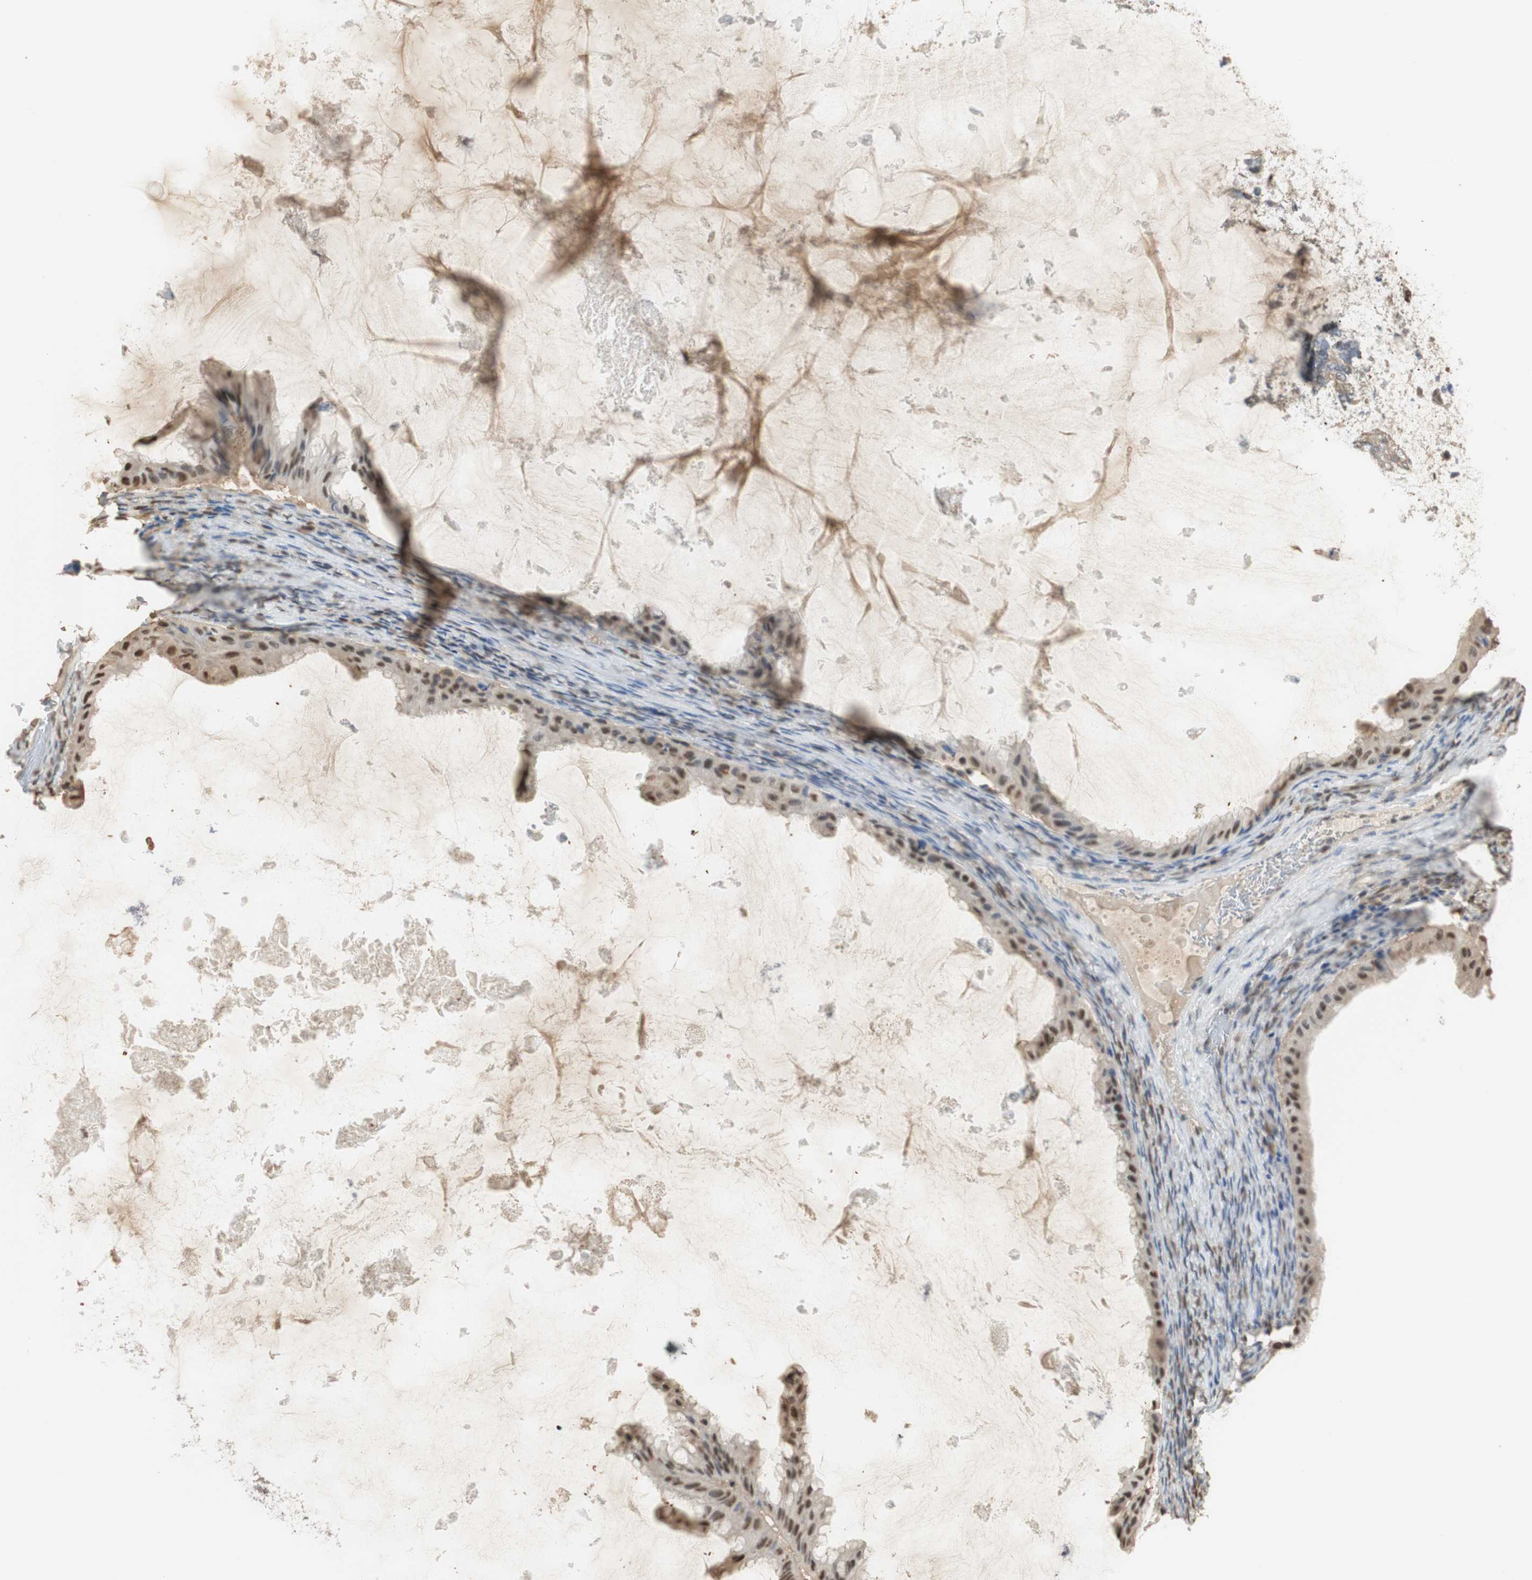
{"staining": {"intensity": "moderate", "quantity": ">75%", "location": "nuclear"}, "tissue": "ovarian cancer", "cell_type": "Tumor cells", "image_type": "cancer", "snomed": [{"axis": "morphology", "description": "Cystadenocarcinoma, mucinous, NOS"}, {"axis": "topography", "description": "Ovary"}], "caption": "Immunohistochemical staining of mucinous cystadenocarcinoma (ovarian) displays moderate nuclear protein staining in about >75% of tumor cells.", "gene": "NAP1L4", "patient": {"sex": "female", "age": 61}}